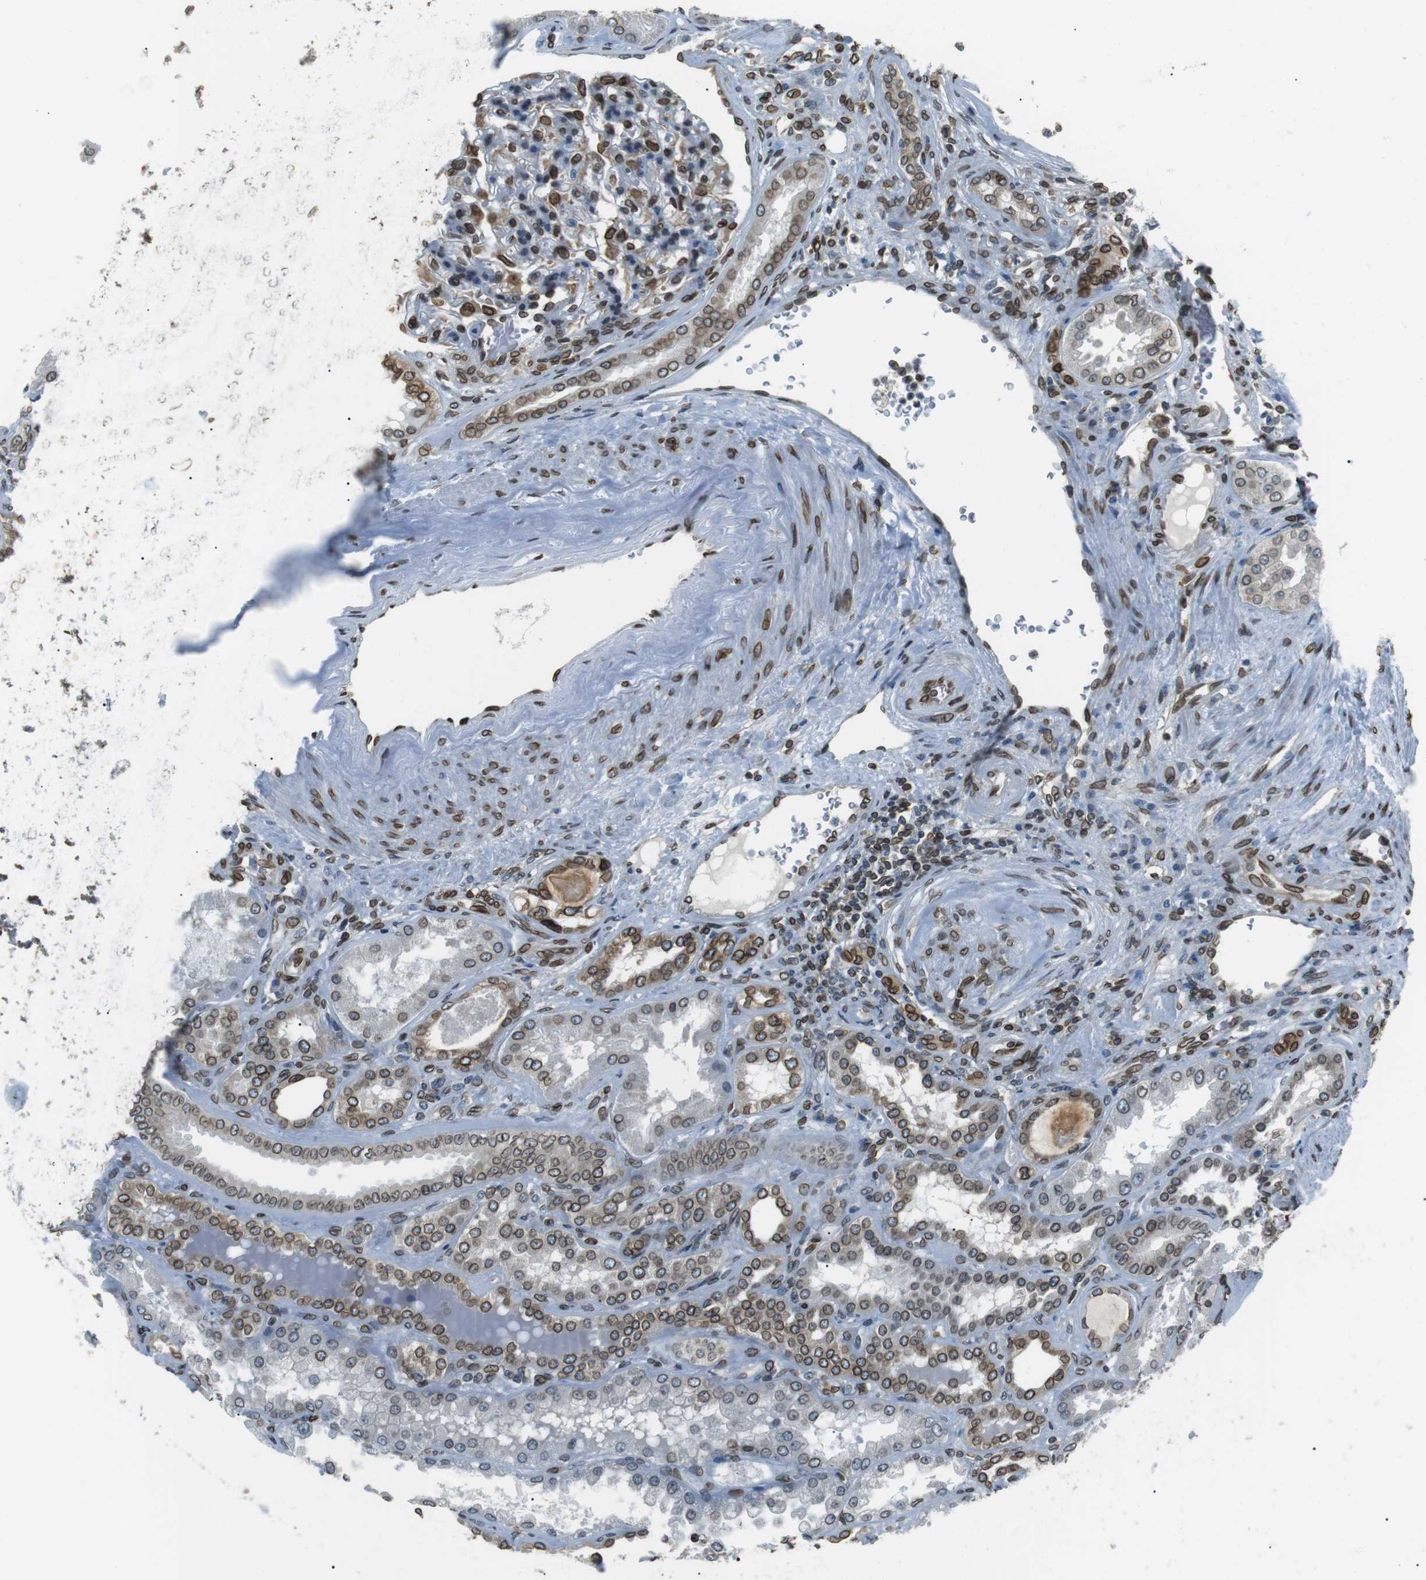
{"staining": {"intensity": "strong", "quantity": "25%-75%", "location": "cytoplasmic/membranous,nuclear"}, "tissue": "kidney", "cell_type": "Cells in glomeruli", "image_type": "normal", "snomed": [{"axis": "morphology", "description": "Normal tissue, NOS"}, {"axis": "topography", "description": "Kidney"}], "caption": "Immunohistochemistry (IHC) histopathology image of benign kidney stained for a protein (brown), which displays high levels of strong cytoplasmic/membranous,nuclear staining in about 25%-75% of cells in glomeruli.", "gene": "TMX4", "patient": {"sex": "female", "age": 56}}